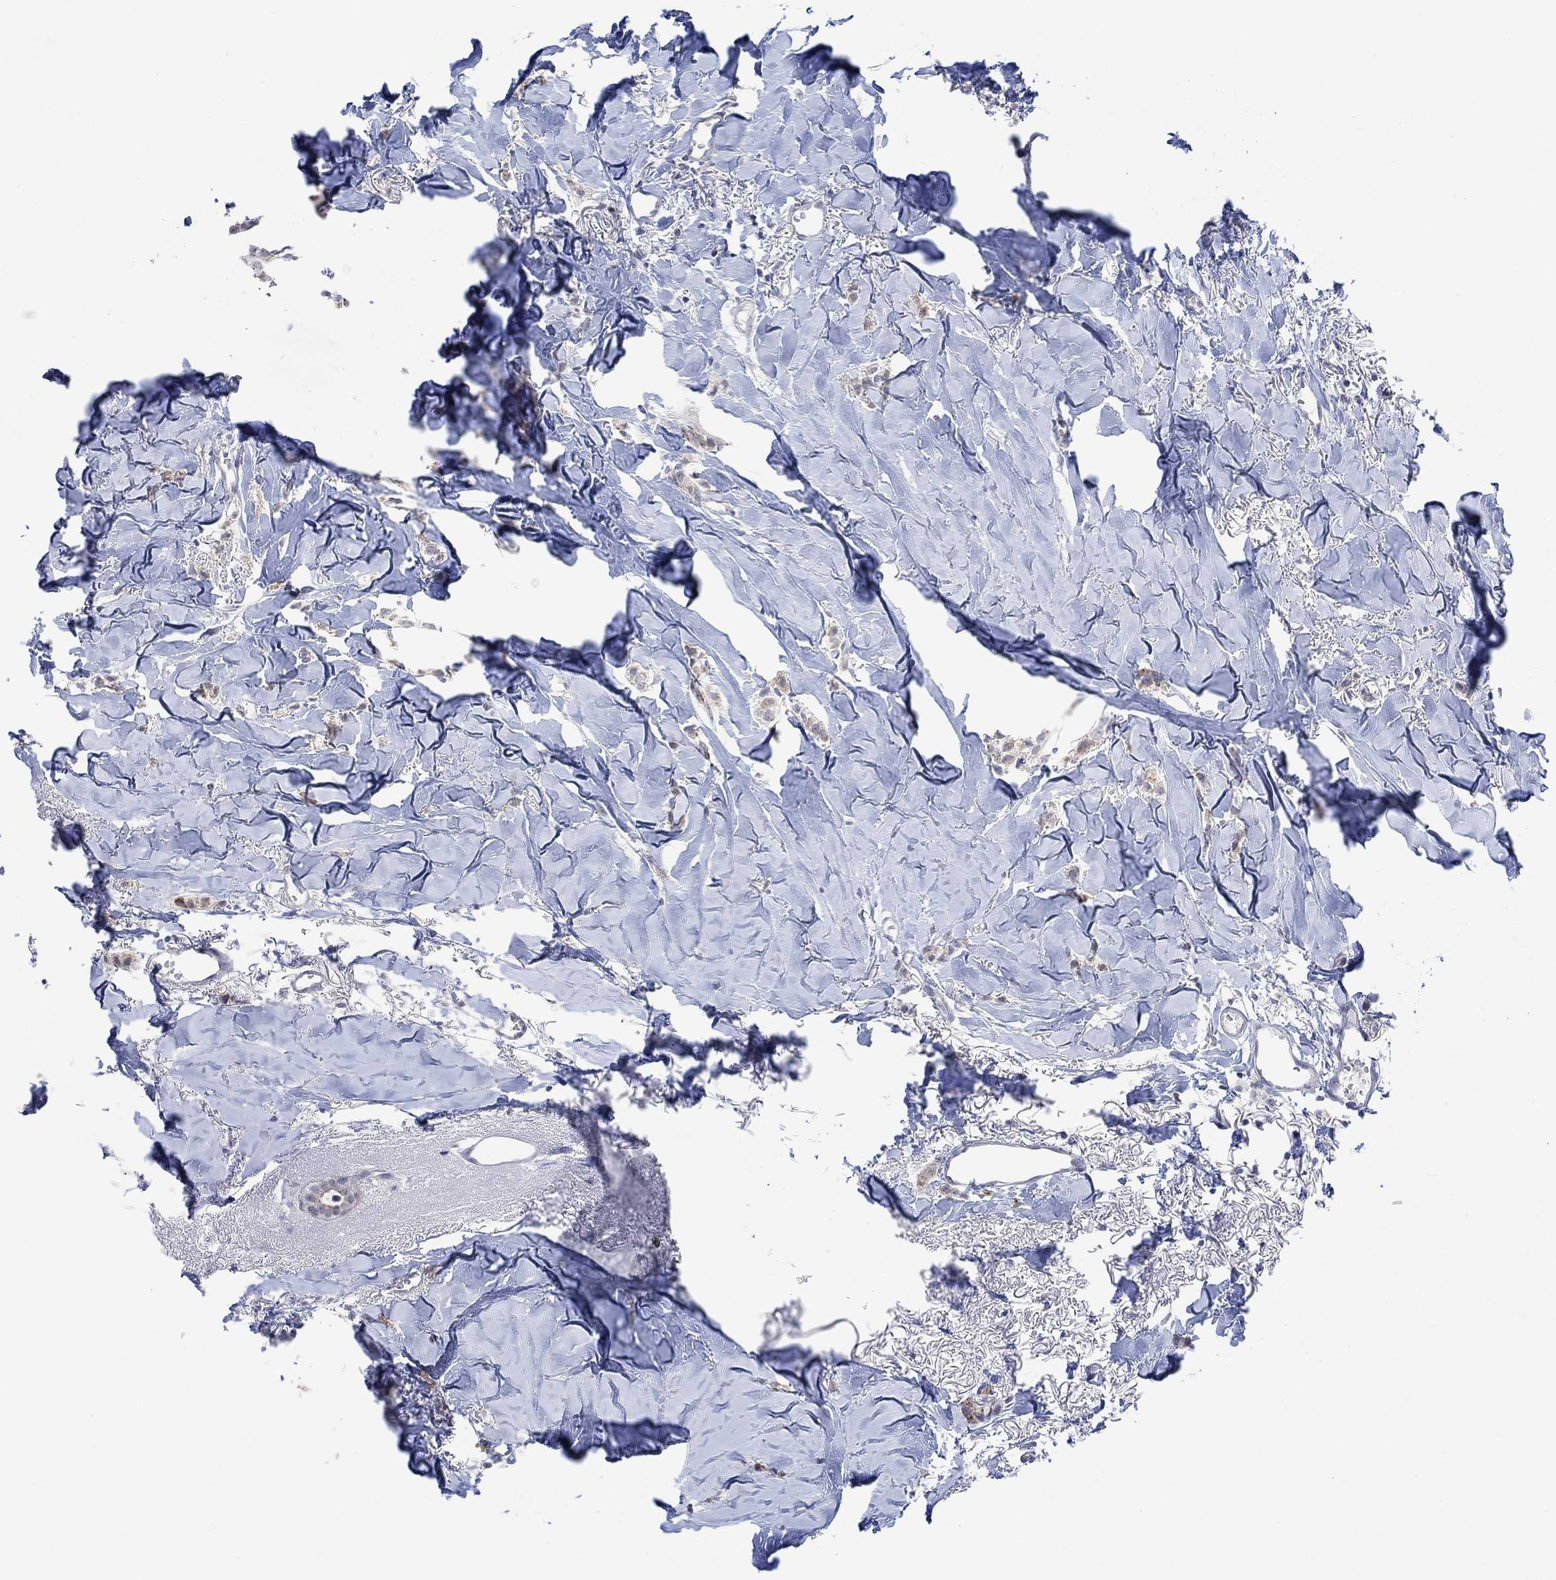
{"staining": {"intensity": "weak", "quantity": "25%-75%", "location": "cytoplasmic/membranous"}, "tissue": "breast cancer", "cell_type": "Tumor cells", "image_type": "cancer", "snomed": [{"axis": "morphology", "description": "Duct carcinoma"}, {"axis": "topography", "description": "Breast"}], "caption": "Protein expression analysis of breast infiltrating ductal carcinoma shows weak cytoplasmic/membranous positivity in about 25%-75% of tumor cells.", "gene": "DCX", "patient": {"sex": "female", "age": 85}}